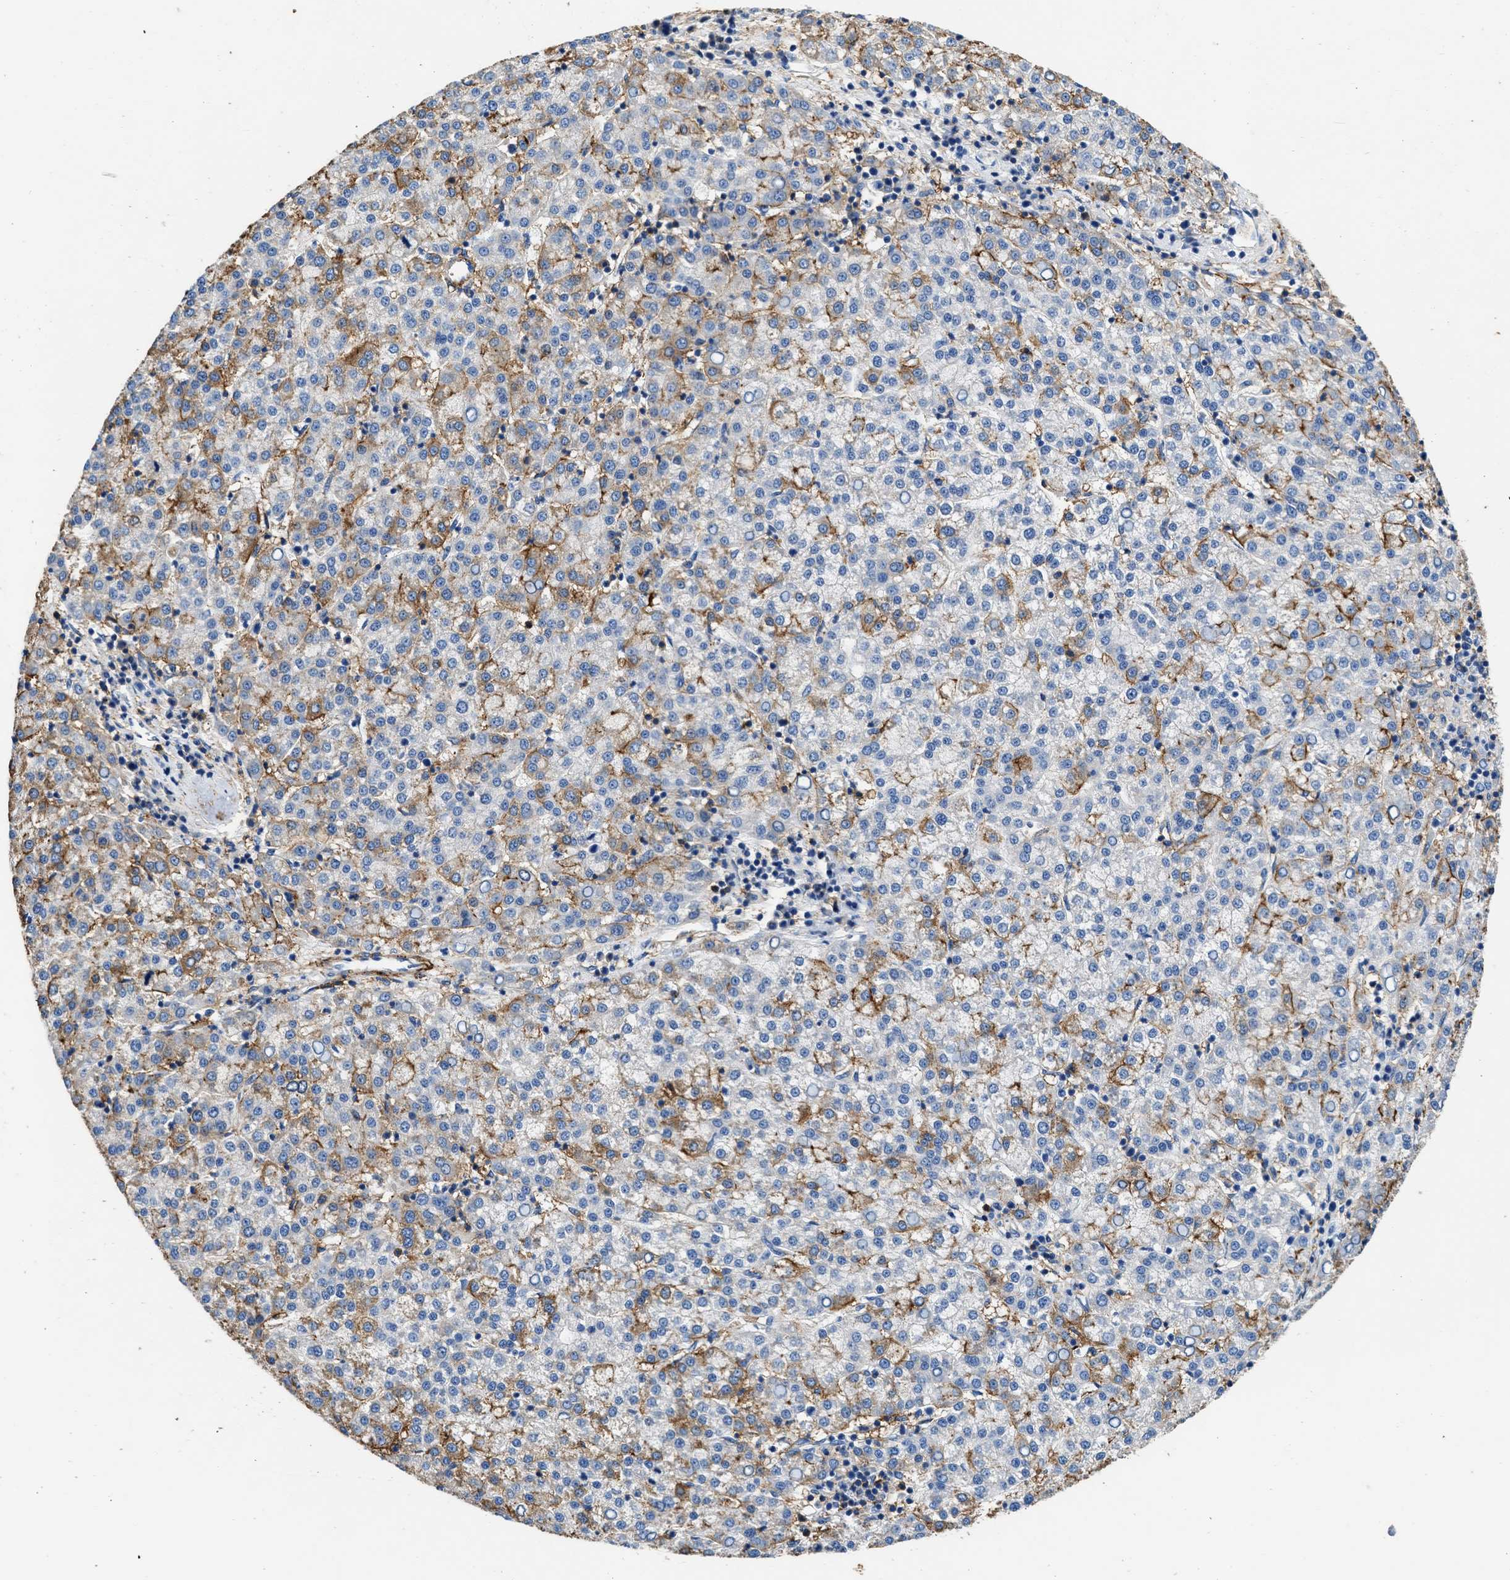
{"staining": {"intensity": "moderate", "quantity": "25%-75%", "location": "cytoplasmic/membranous"}, "tissue": "liver cancer", "cell_type": "Tumor cells", "image_type": "cancer", "snomed": [{"axis": "morphology", "description": "Carcinoma, Hepatocellular, NOS"}, {"axis": "topography", "description": "Liver"}], "caption": "Tumor cells show medium levels of moderate cytoplasmic/membranous expression in approximately 25%-75% of cells in liver cancer (hepatocellular carcinoma).", "gene": "KCNQ4", "patient": {"sex": "female", "age": 58}}